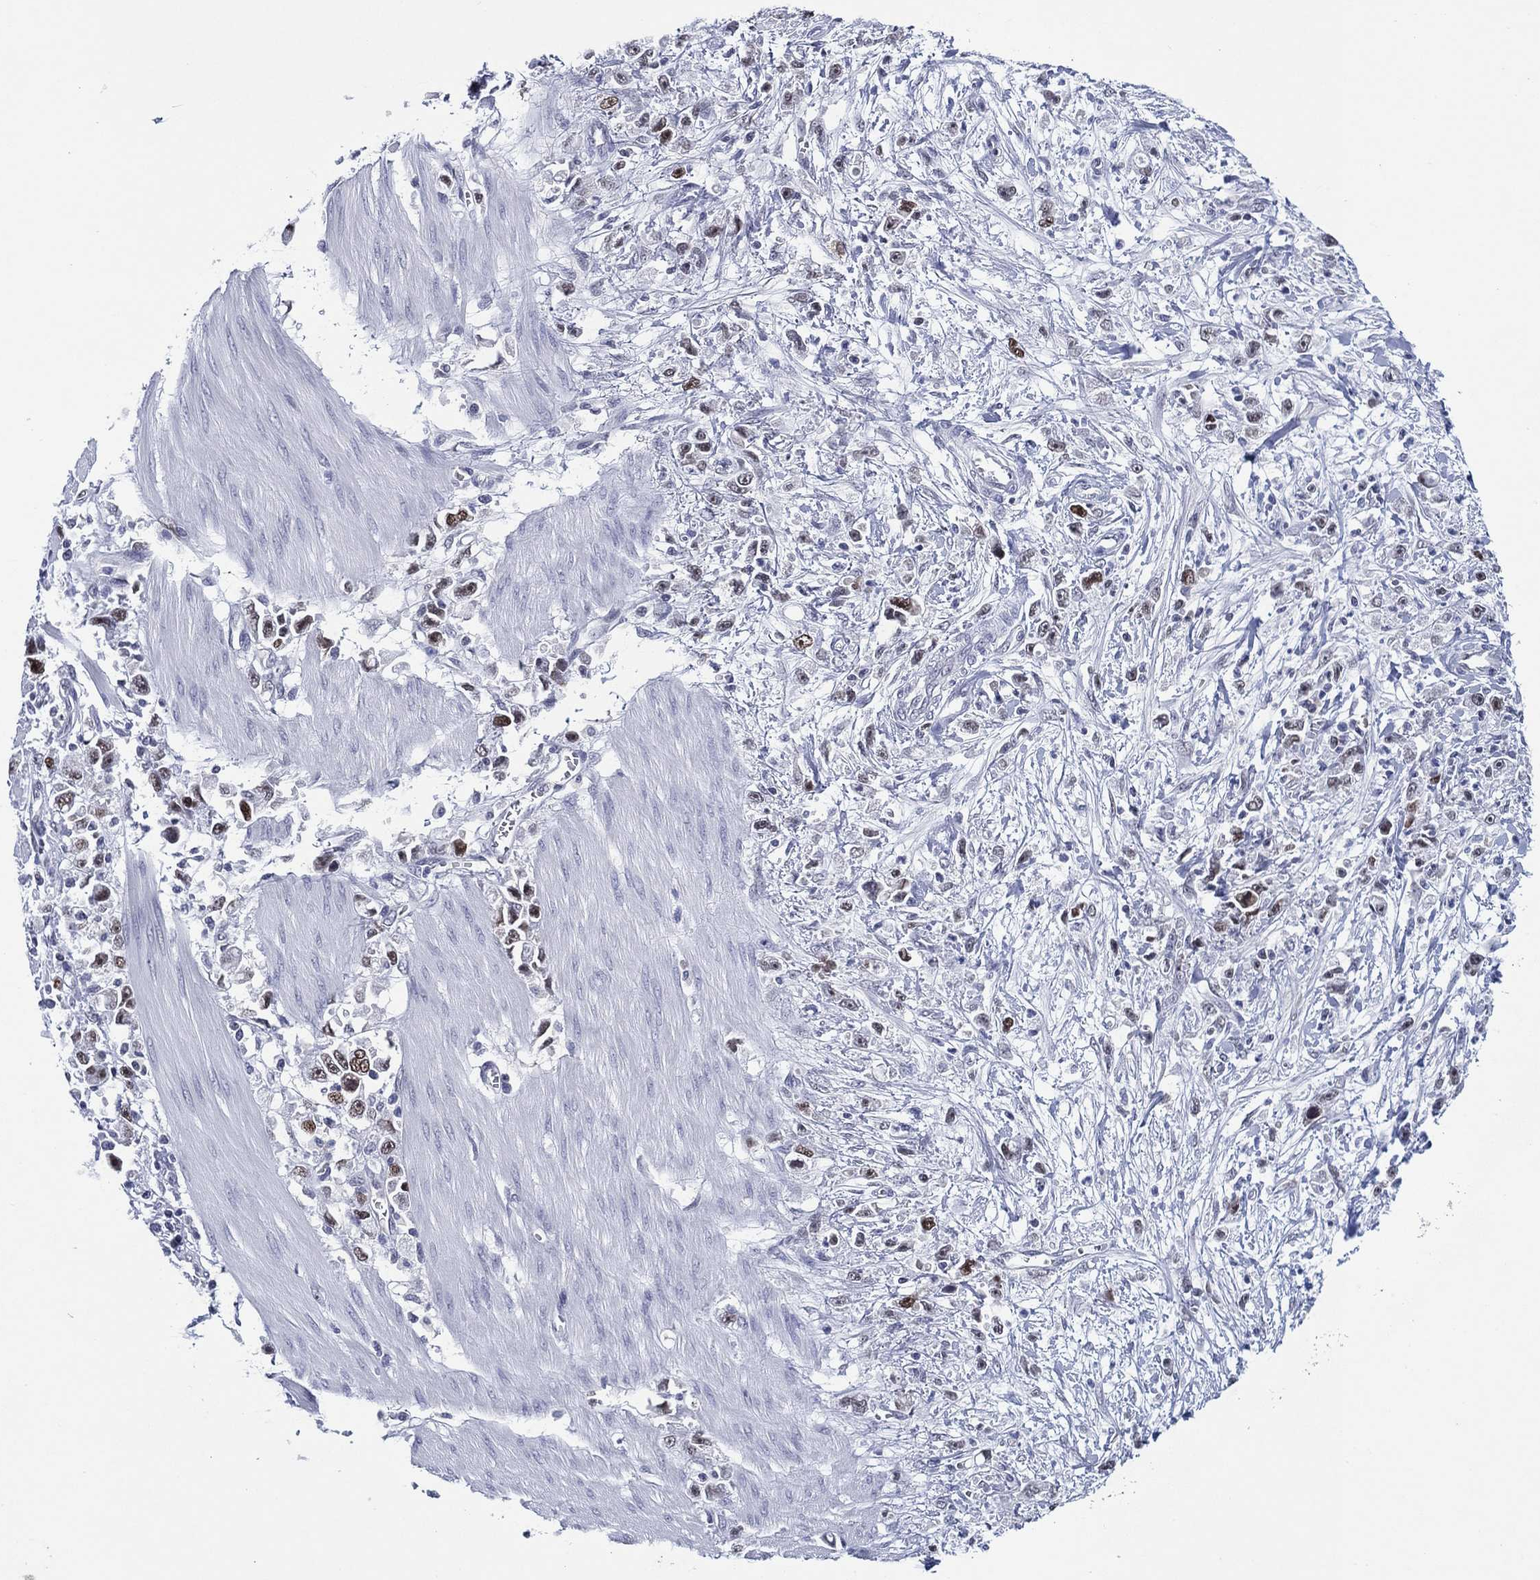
{"staining": {"intensity": "strong", "quantity": "<25%", "location": "nuclear"}, "tissue": "stomach cancer", "cell_type": "Tumor cells", "image_type": "cancer", "snomed": [{"axis": "morphology", "description": "Adenocarcinoma, NOS"}, {"axis": "topography", "description": "Stomach"}], "caption": "Strong nuclear expression is identified in about <25% of tumor cells in stomach cancer (adenocarcinoma).", "gene": "GATA6", "patient": {"sex": "female", "age": 59}}